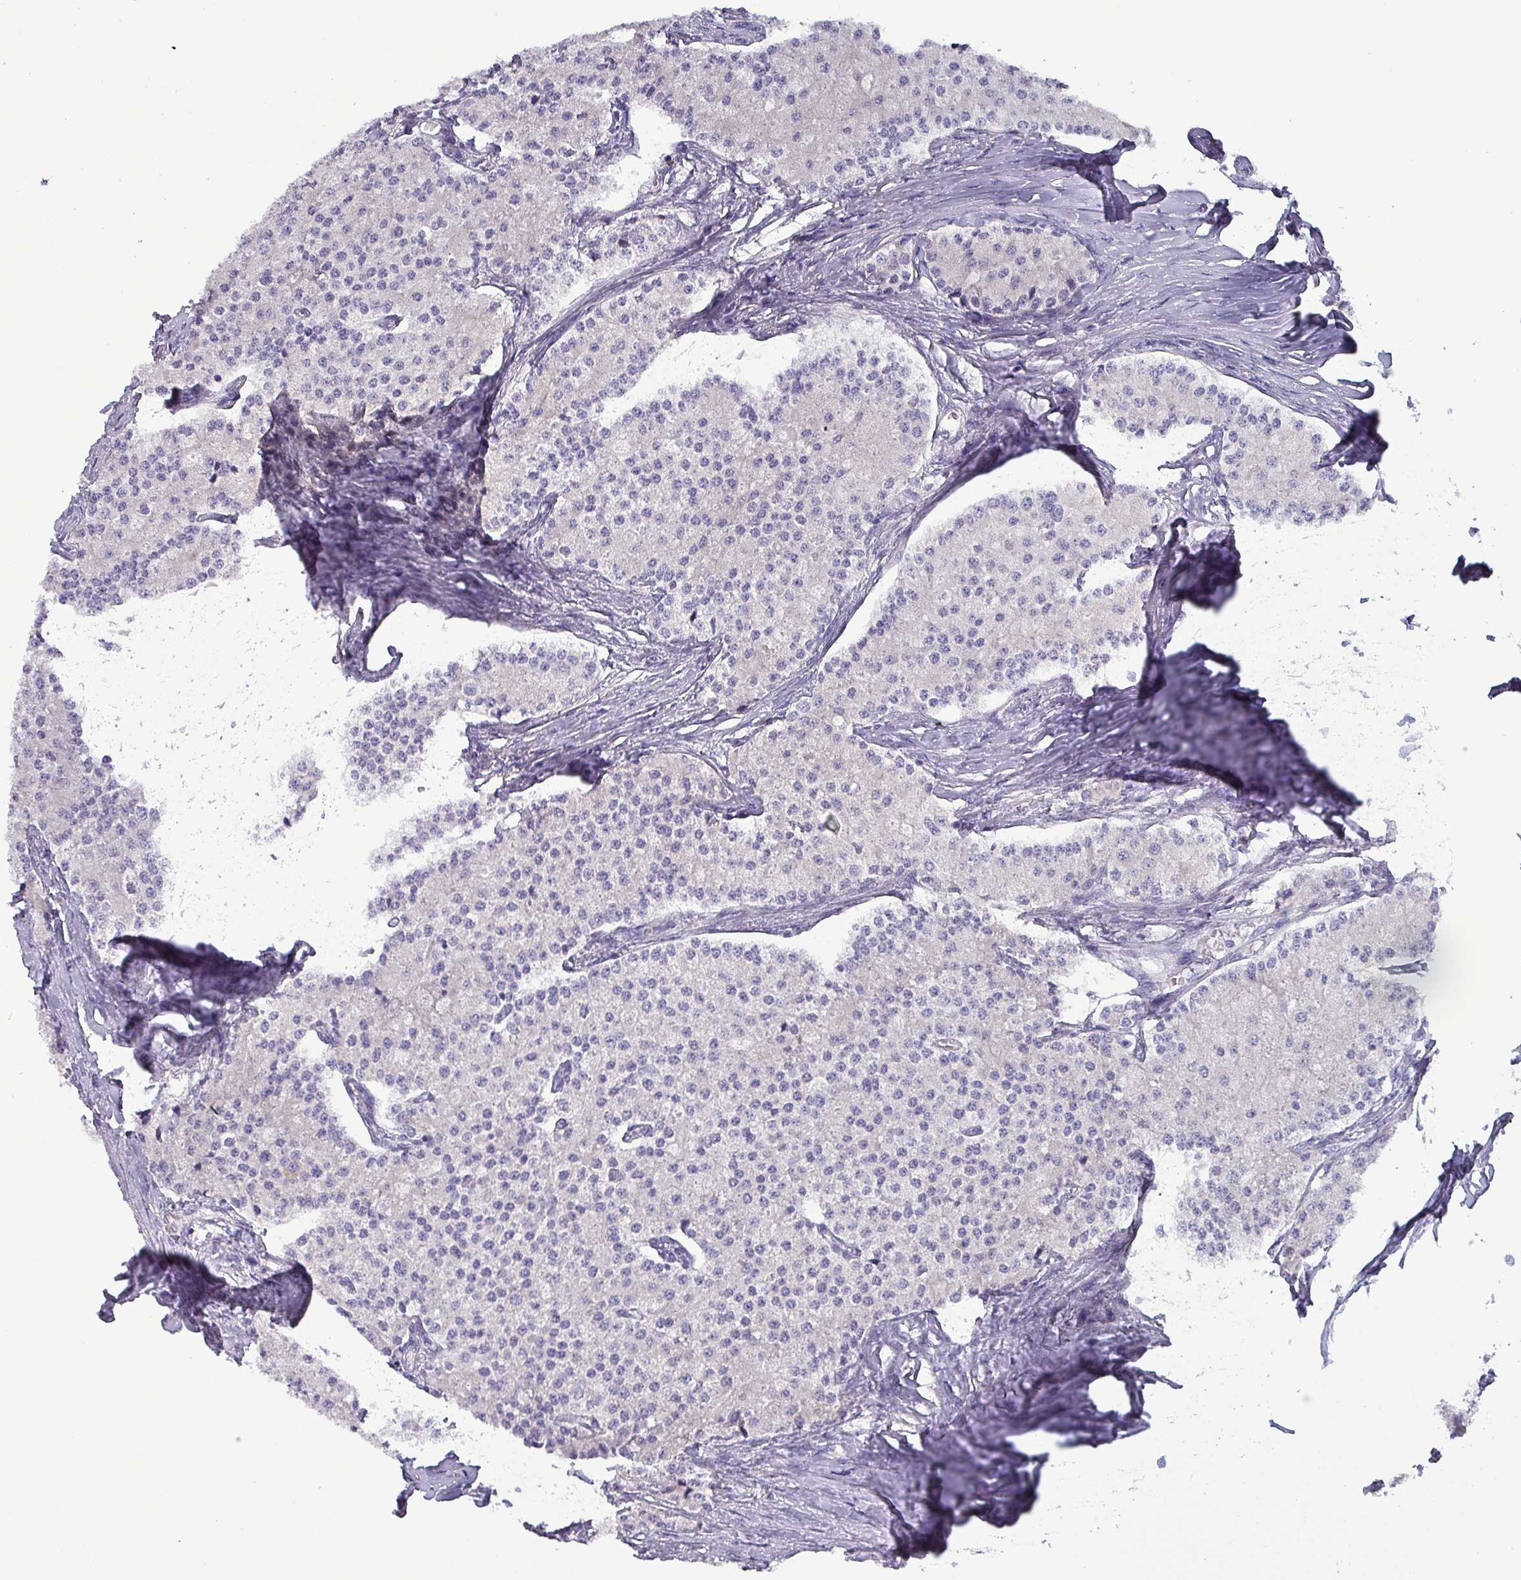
{"staining": {"intensity": "negative", "quantity": "none", "location": "none"}, "tissue": "carcinoid", "cell_type": "Tumor cells", "image_type": "cancer", "snomed": [{"axis": "morphology", "description": "Carcinoid, malignant, NOS"}, {"axis": "topography", "description": "Colon"}], "caption": "The micrograph shows no staining of tumor cells in malignant carcinoid.", "gene": "HSD3B7", "patient": {"sex": "female", "age": 52}}